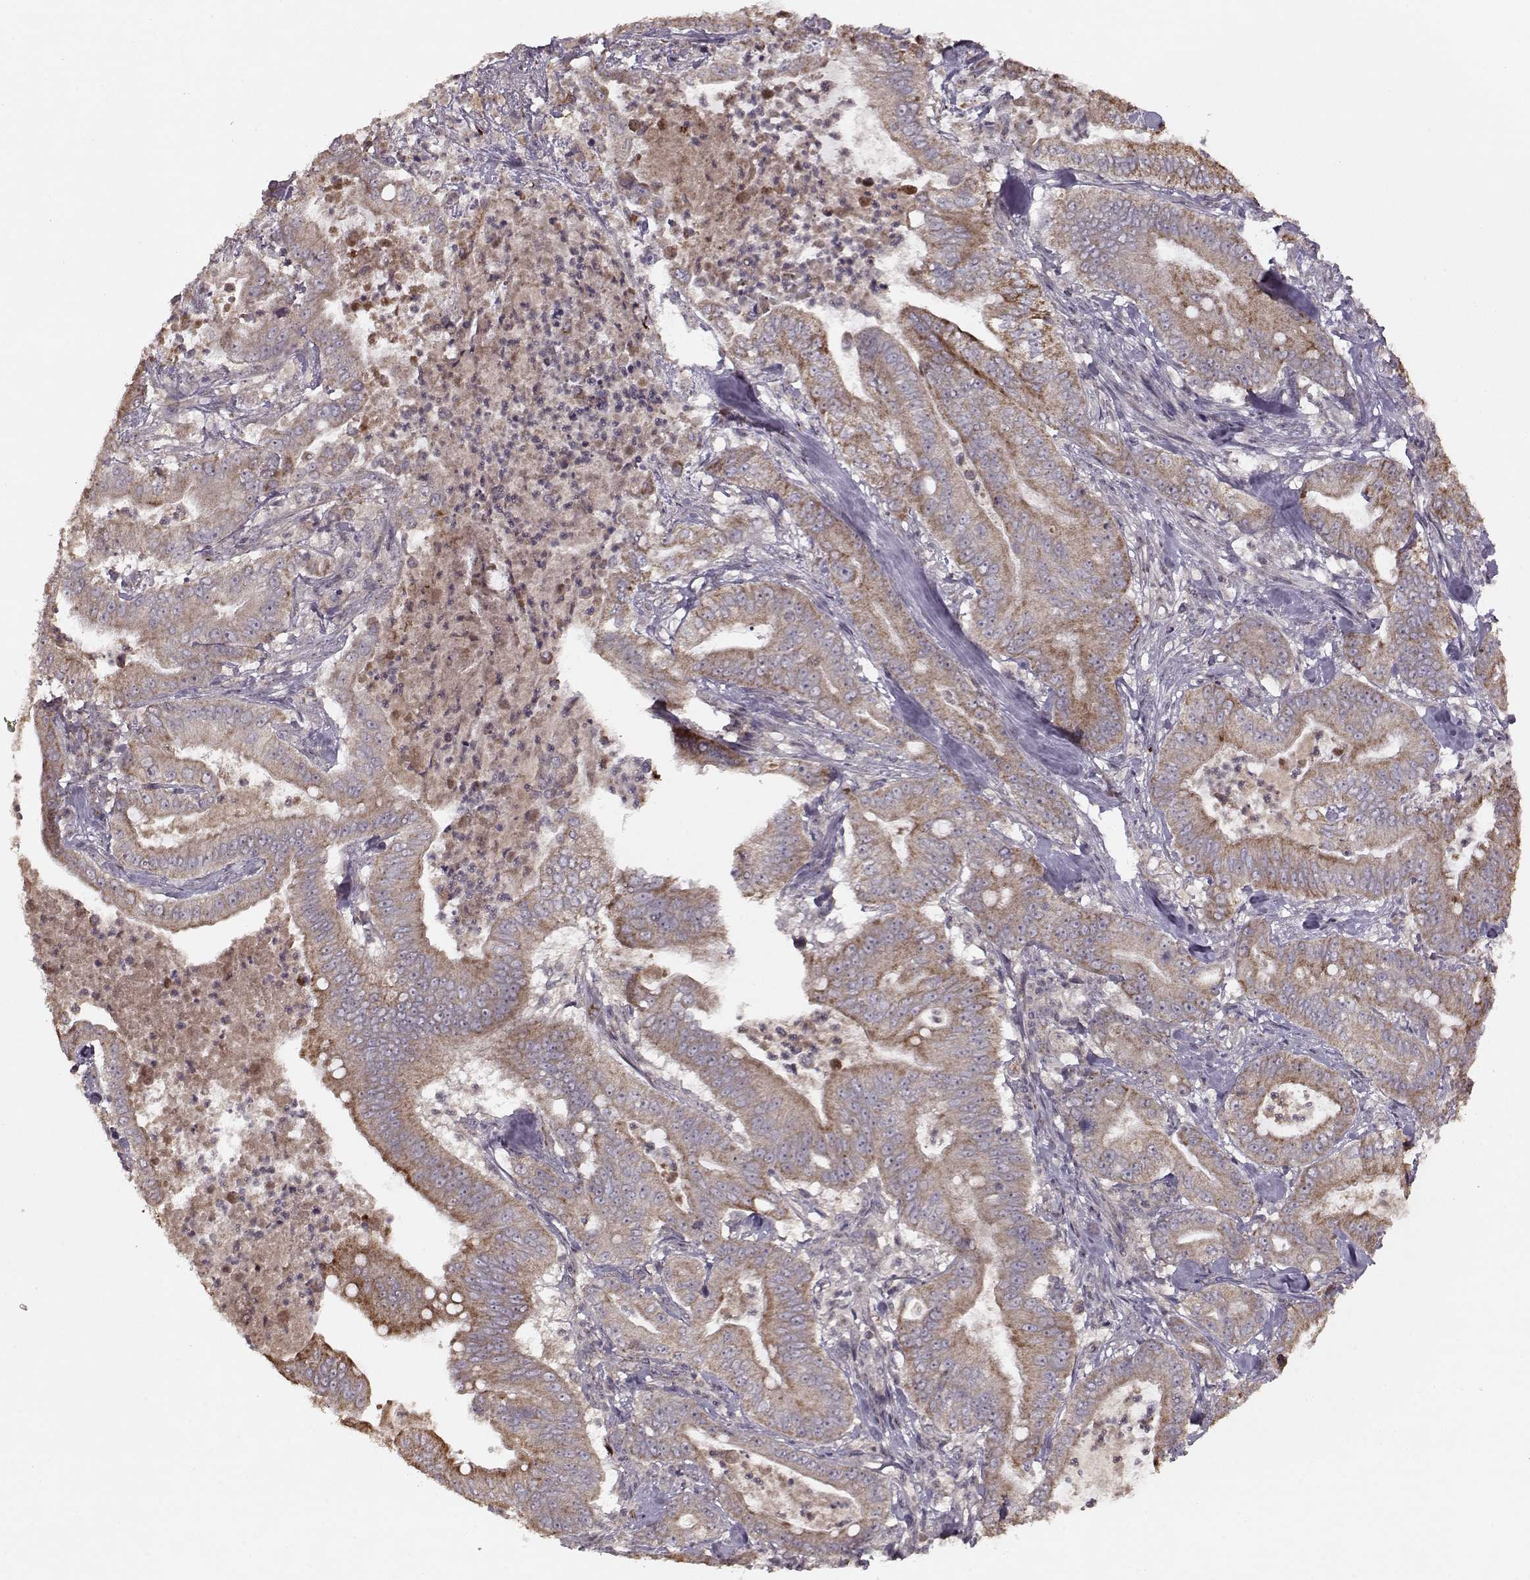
{"staining": {"intensity": "moderate", "quantity": ">75%", "location": "cytoplasmic/membranous"}, "tissue": "pancreatic cancer", "cell_type": "Tumor cells", "image_type": "cancer", "snomed": [{"axis": "morphology", "description": "Adenocarcinoma, NOS"}, {"axis": "topography", "description": "Pancreas"}], "caption": "Moderate cytoplasmic/membranous expression for a protein is seen in approximately >75% of tumor cells of pancreatic adenocarcinoma using immunohistochemistry.", "gene": "CMTM3", "patient": {"sex": "male", "age": 71}}